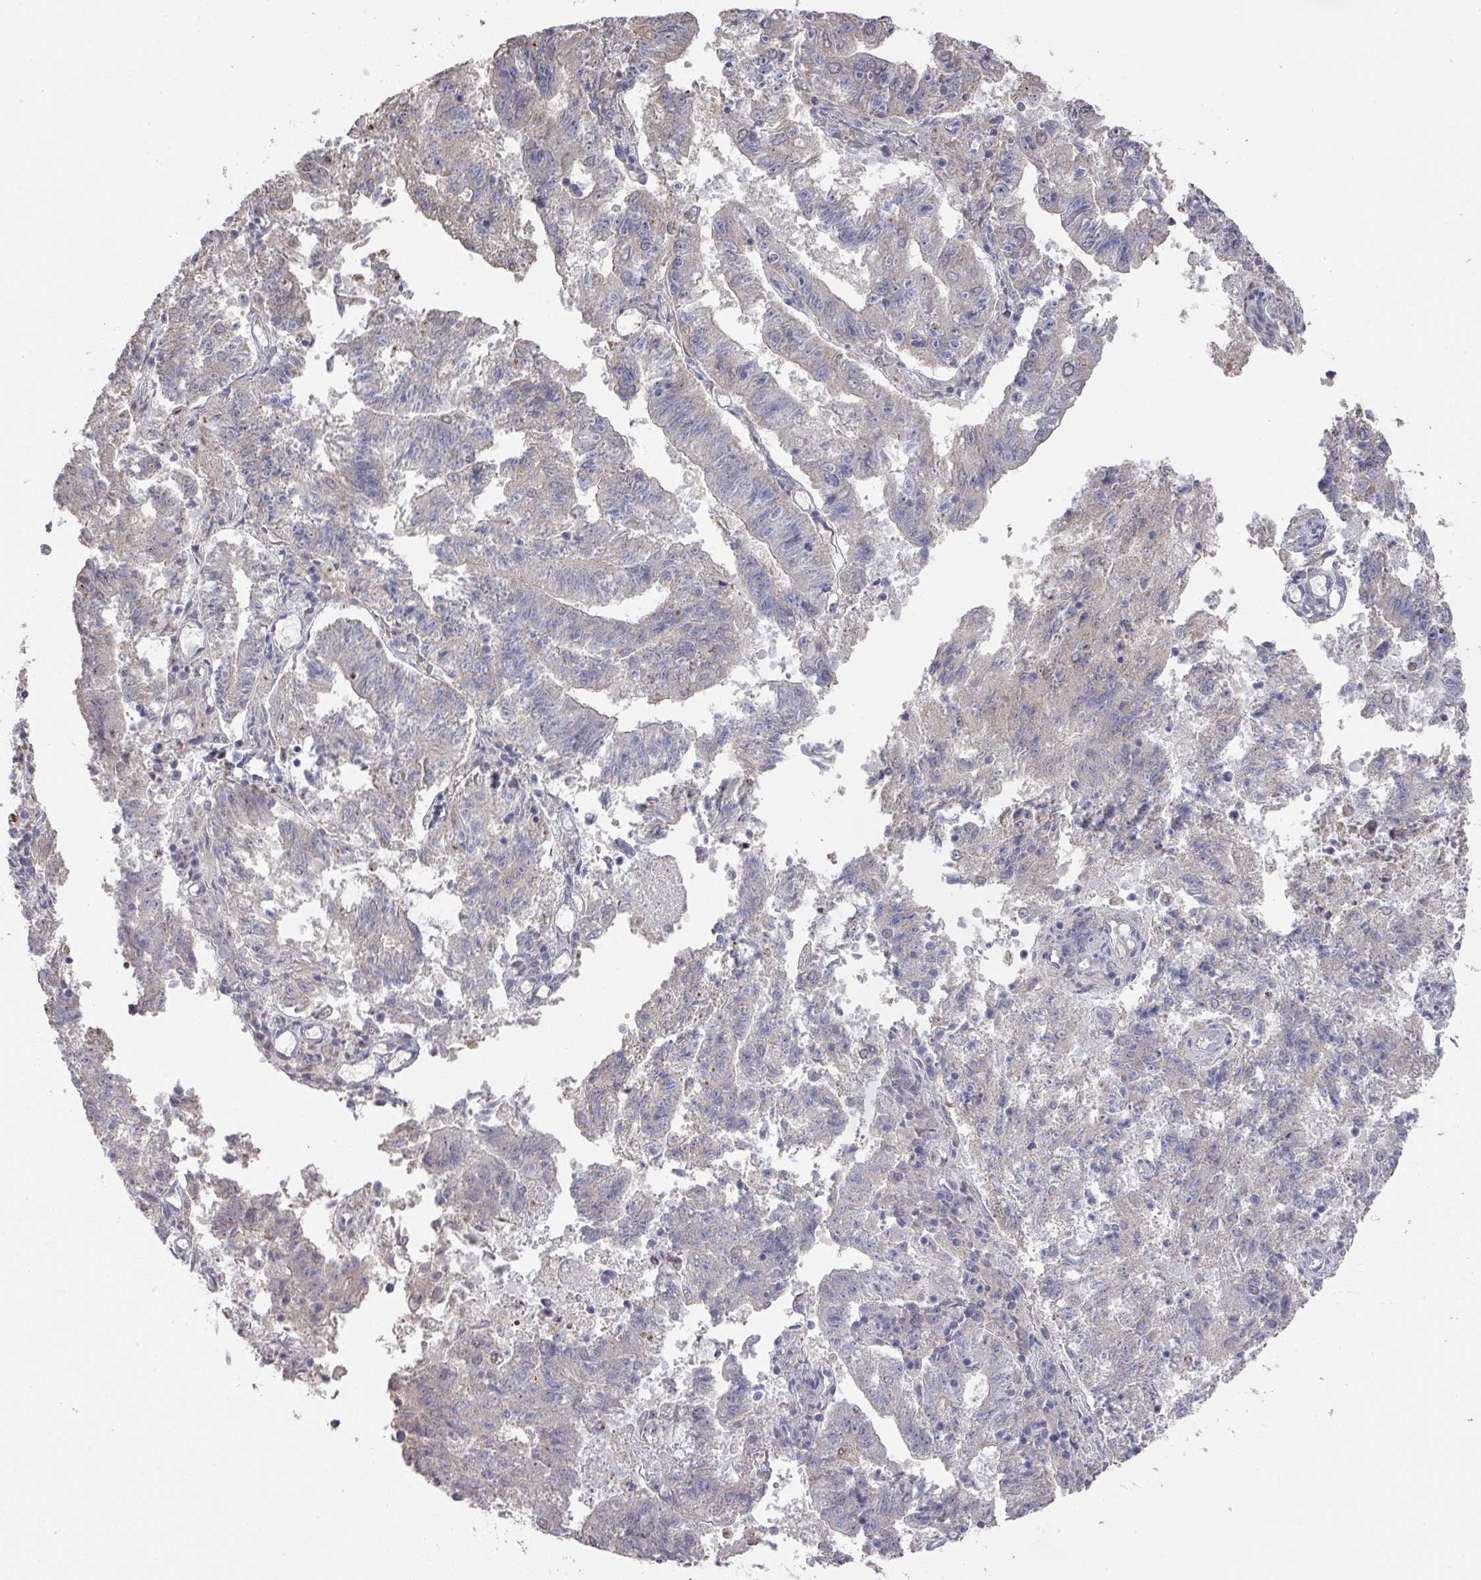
{"staining": {"intensity": "negative", "quantity": "none", "location": "none"}, "tissue": "endometrial cancer", "cell_type": "Tumor cells", "image_type": "cancer", "snomed": [{"axis": "morphology", "description": "Adenocarcinoma, NOS"}, {"axis": "topography", "description": "Endometrium"}], "caption": "An image of endometrial cancer stained for a protein demonstrates no brown staining in tumor cells.", "gene": "ZNF654", "patient": {"sex": "female", "age": 82}}